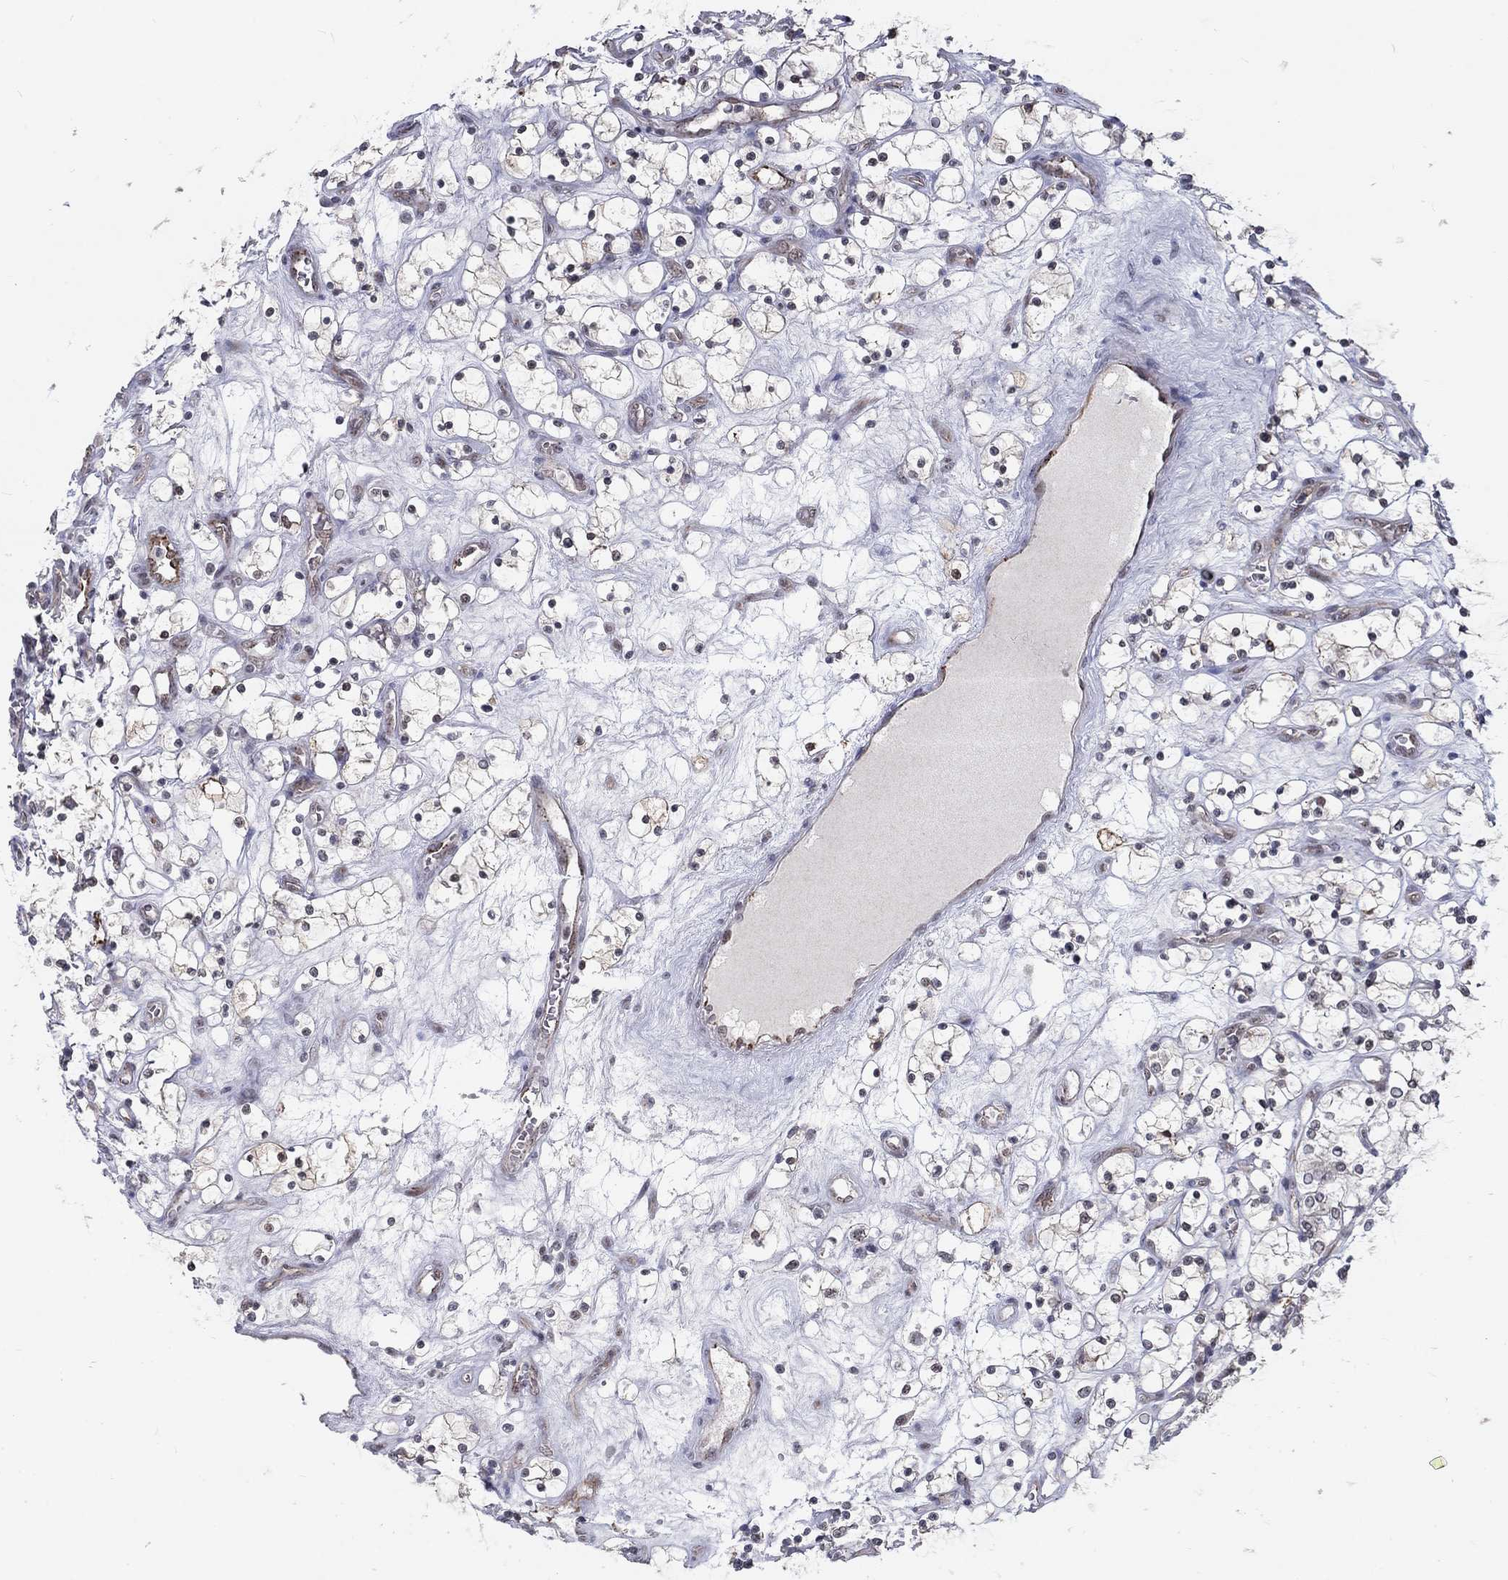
{"staining": {"intensity": "negative", "quantity": "none", "location": "none"}, "tissue": "renal cancer", "cell_type": "Tumor cells", "image_type": "cancer", "snomed": [{"axis": "morphology", "description": "Adenocarcinoma, NOS"}, {"axis": "topography", "description": "Kidney"}], "caption": "DAB (3,3'-diaminobenzidine) immunohistochemical staining of human renal cancer displays no significant positivity in tumor cells.", "gene": "ZBED1", "patient": {"sex": "female", "age": 69}}